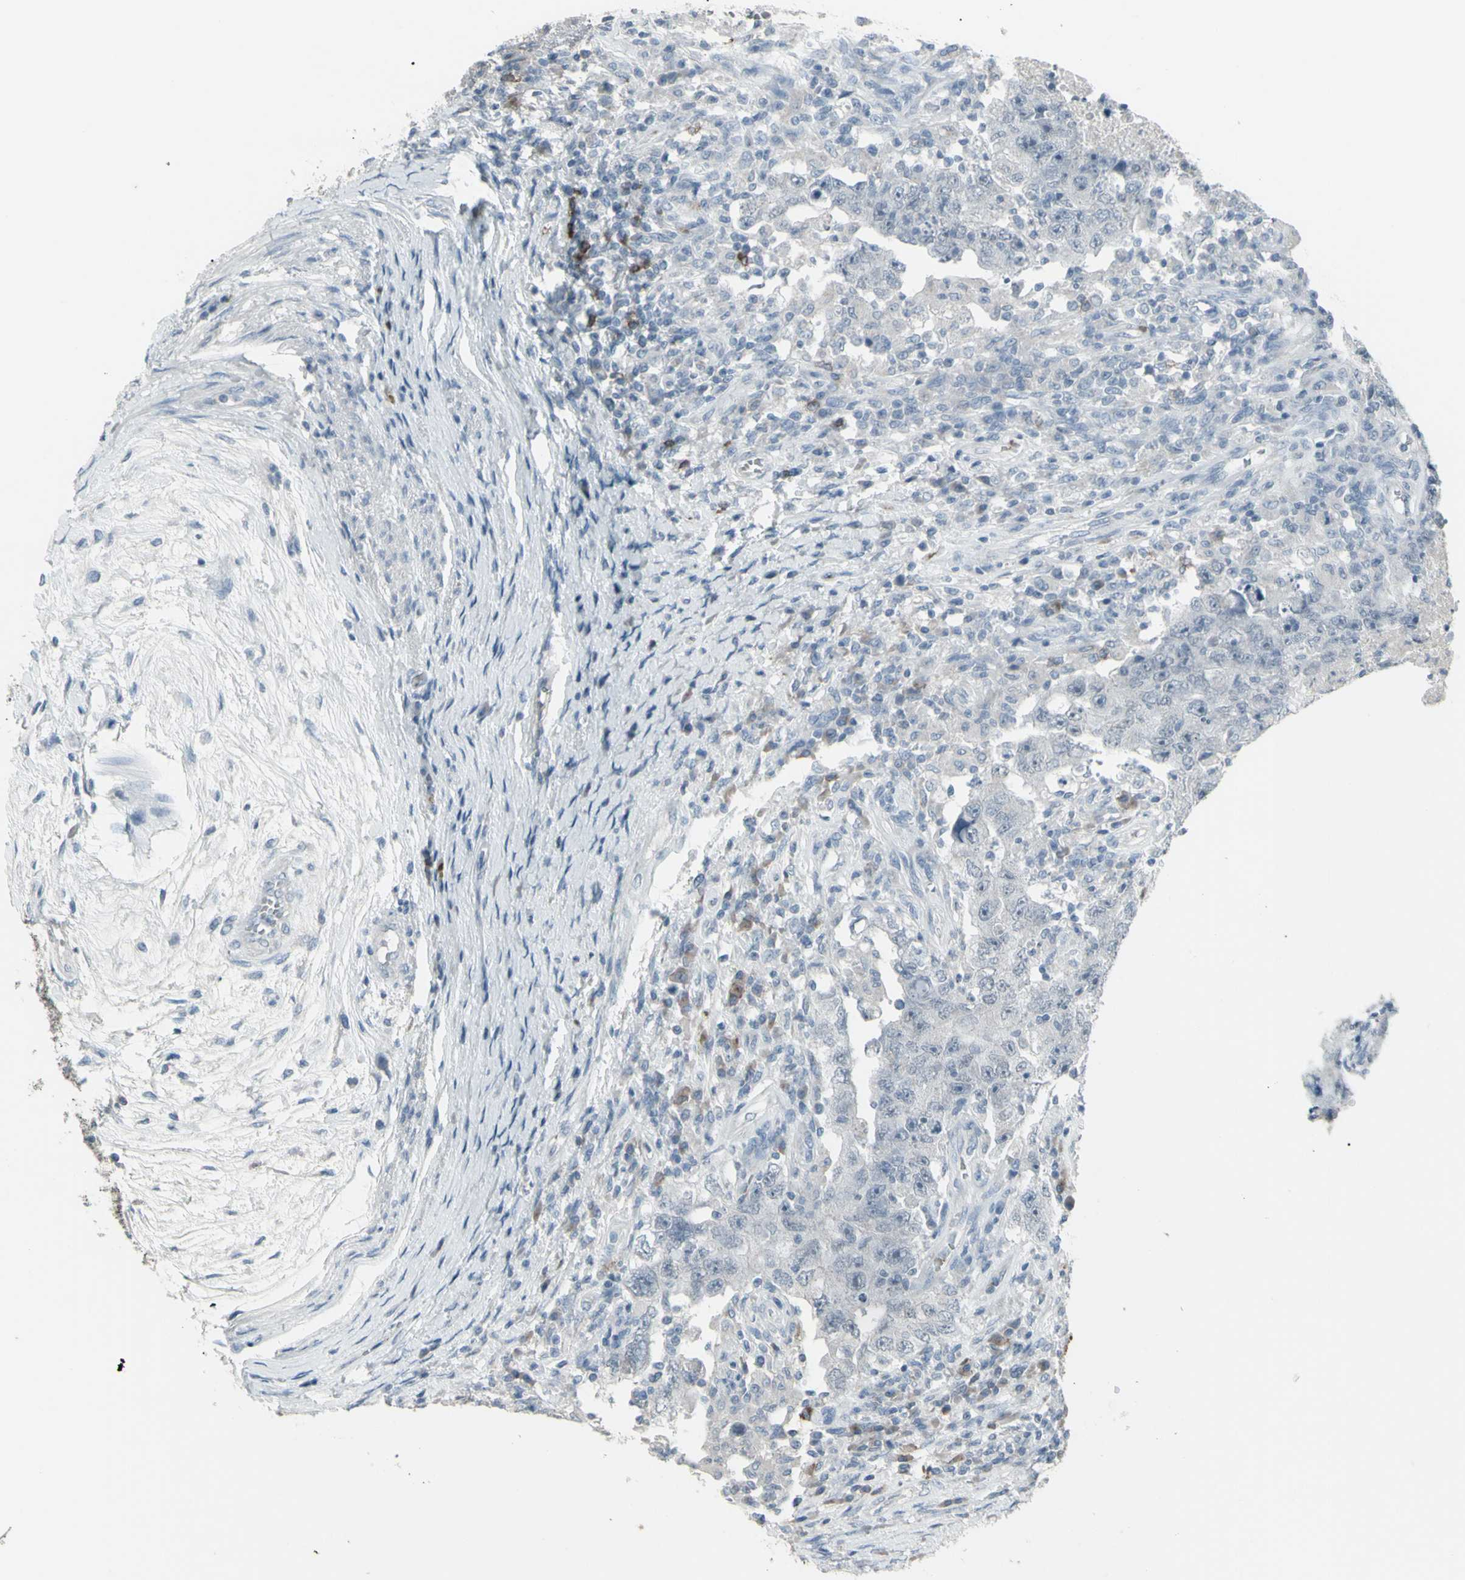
{"staining": {"intensity": "negative", "quantity": "none", "location": "none"}, "tissue": "testis cancer", "cell_type": "Tumor cells", "image_type": "cancer", "snomed": [{"axis": "morphology", "description": "Carcinoma, Embryonal, NOS"}, {"axis": "topography", "description": "Testis"}], "caption": "Photomicrograph shows no significant protein staining in tumor cells of testis cancer.", "gene": "CD79B", "patient": {"sex": "male", "age": 26}}